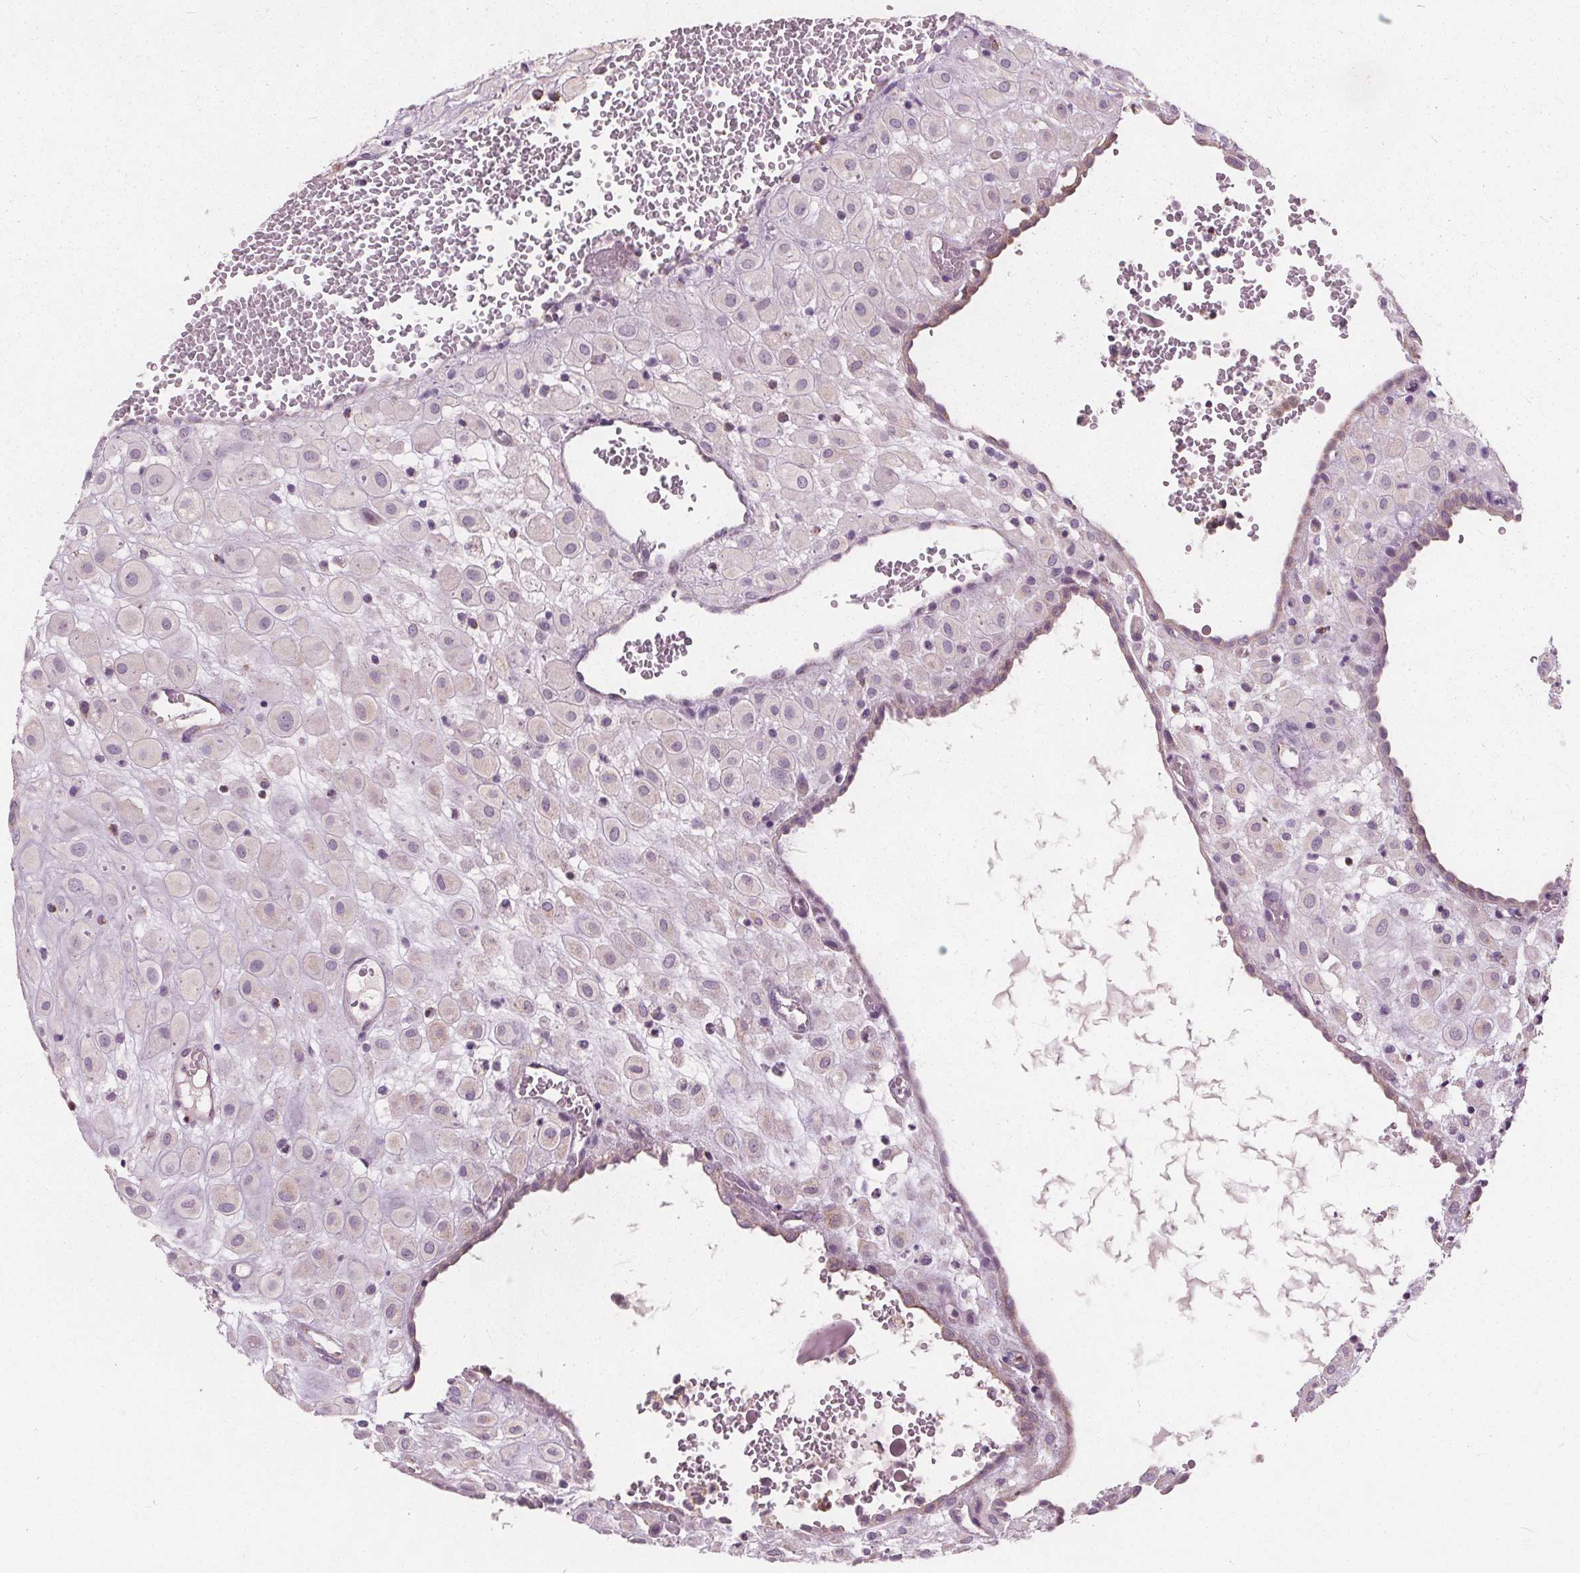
{"staining": {"intensity": "negative", "quantity": "none", "location": "none"}, "tissue": "placenta", "cell_type": "Decidual cells", "image_type": "normal", "snomed": [{"axis": "morphology", "description": "Normal tissue, NOS"}, {"axis": "topography", "description": "Placenta"}], "caption": "This image is of unremarkable placenta stained with immunohistochemistry to label a protein in brown with the nuclei are counter-stained blue. There is no staining in decidual cells. Nuclei are stained in blue.", "gene": "ECI2", "patient": {"sex": "female", "age": 24}}